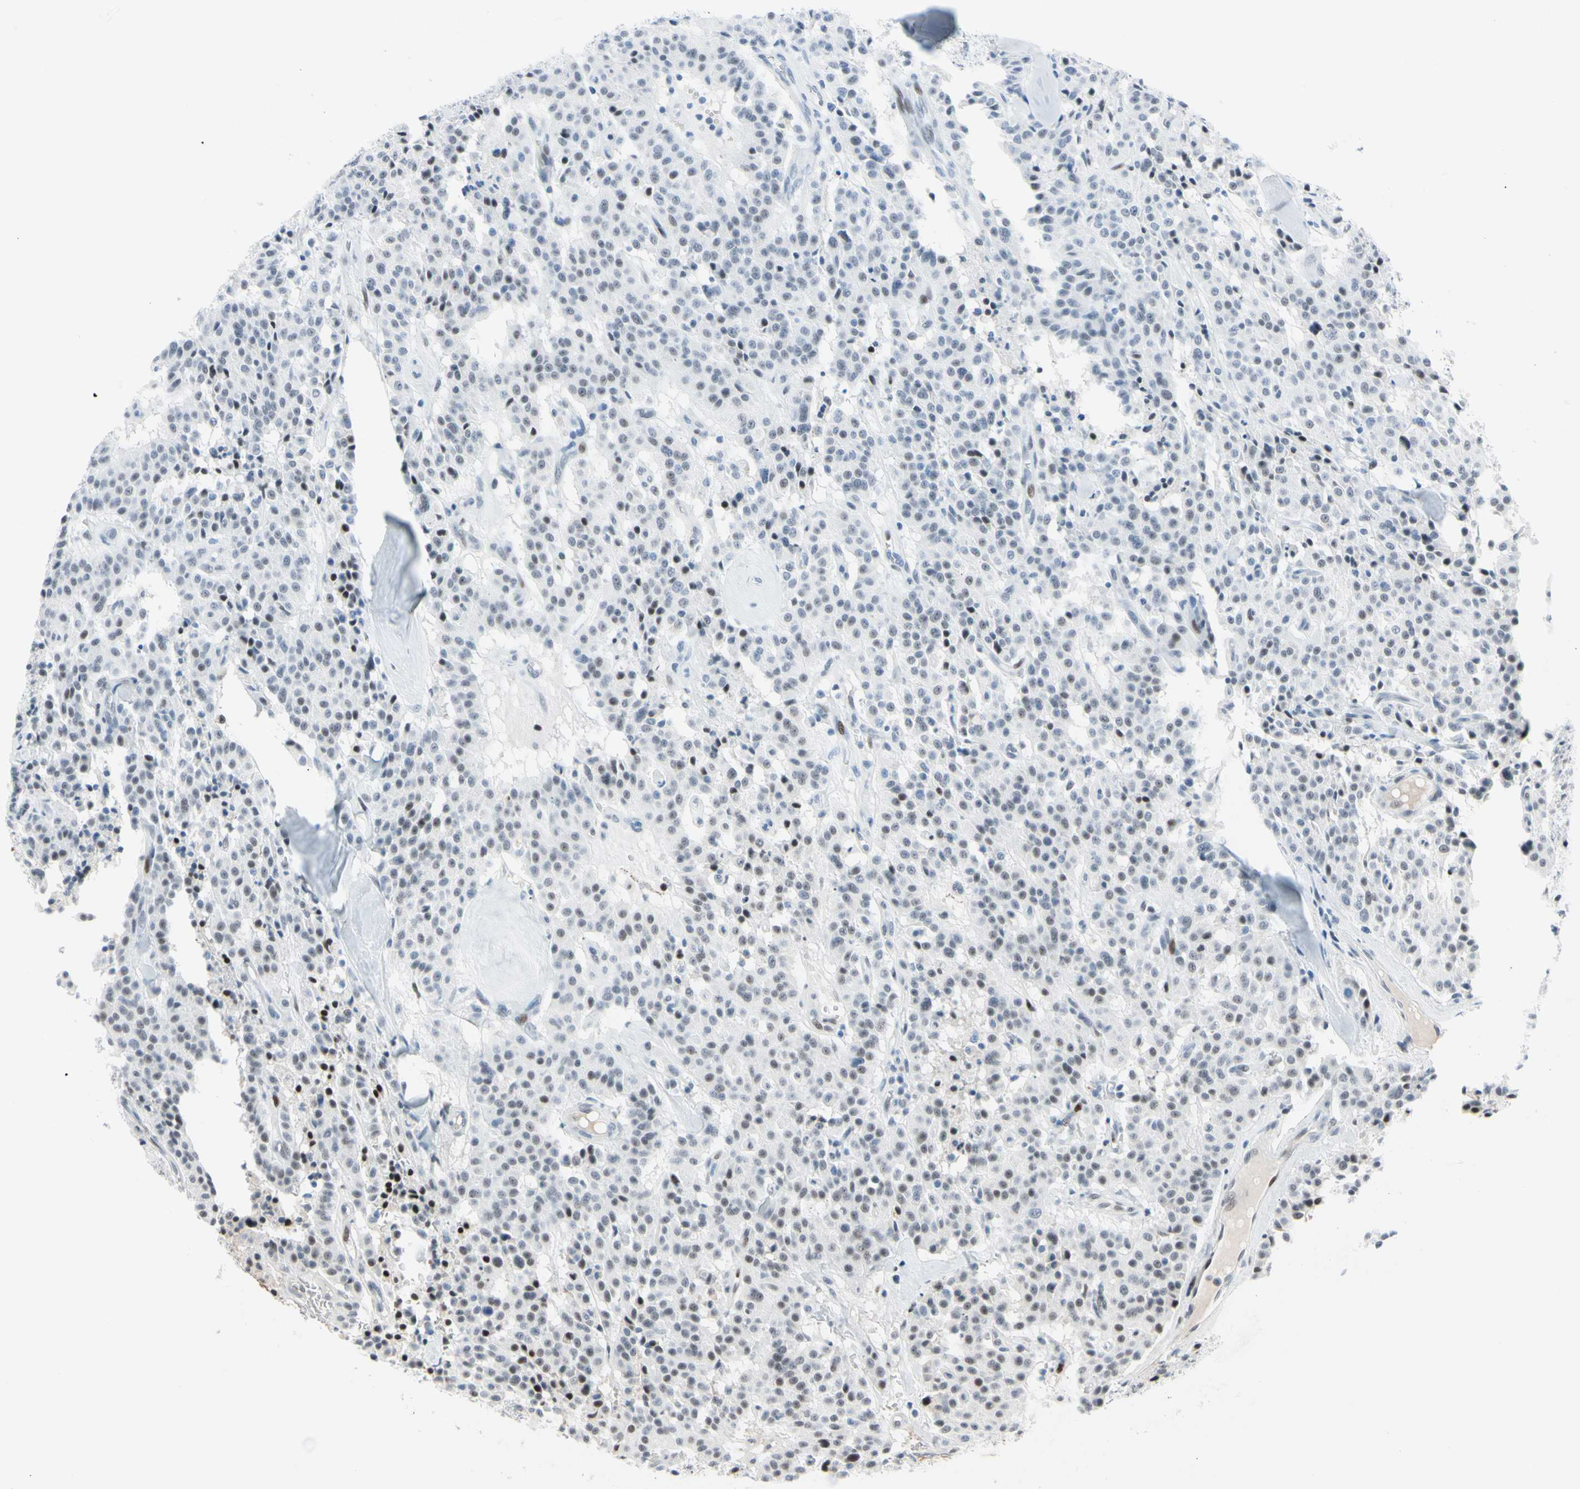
{"staining": {"intensity": "moderate", "quantity": "<25%", "location": "nuclear"}, "tissue": "carcinoid", "cell_type": "Tumor cells", "image_type": "cancer", "snomed": [{"axis": "morphology", "description": "Carcinoid, malignant, NOS"}, {"axis": "topography", "description": "Lung"}], "caption": "Moderate nuclear positivity is identified in approximately <25% of tumor cells in carcinoid.", "gene": "FOXO3", "patient": {"sex": "male", "age": 30}}